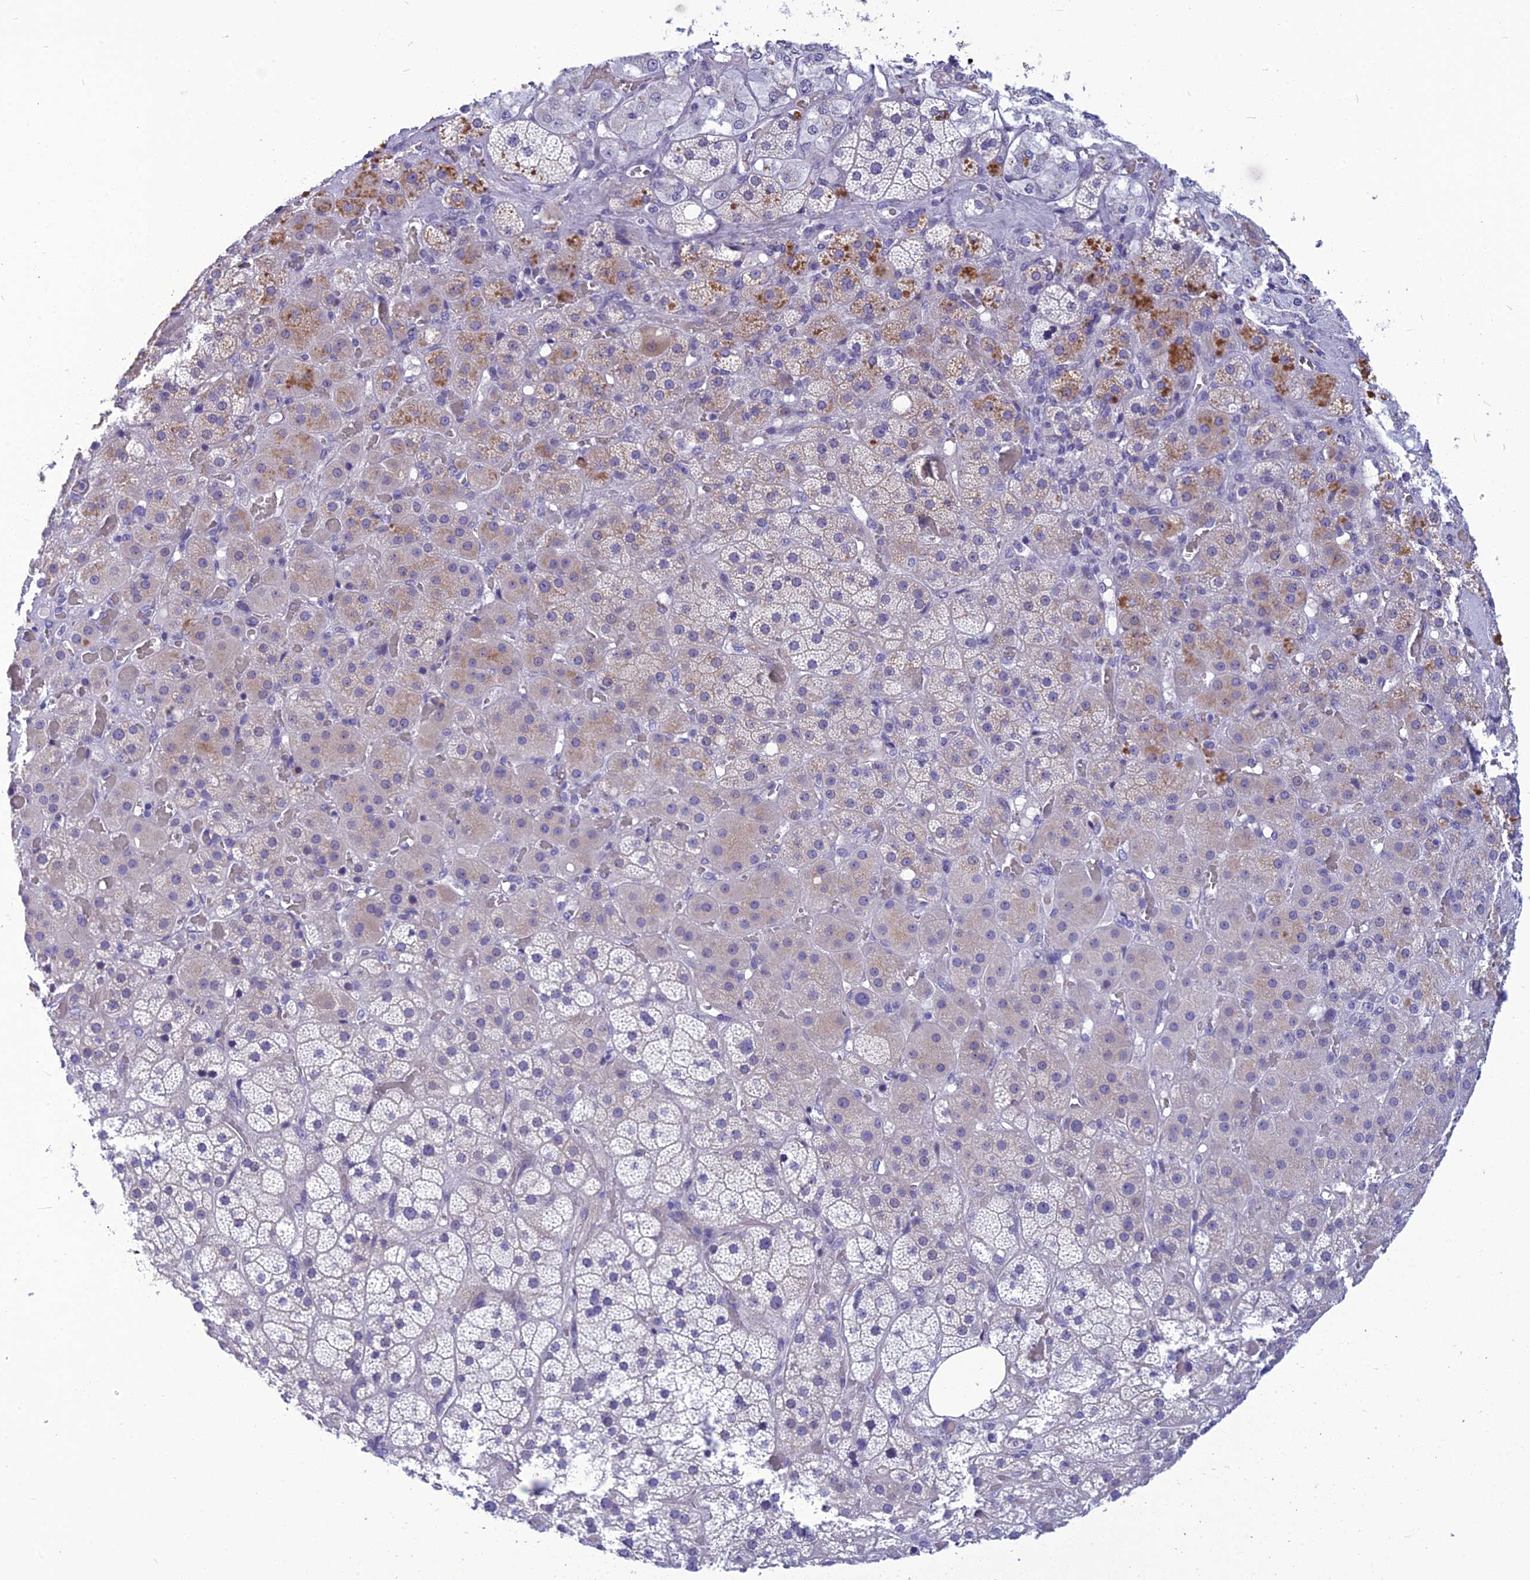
{"staining": {"intensity": "moderate", "quantity": "<25%", "location": "cytoplasmic/membranous"}, "tissue": "adrenal gland", "cell_type": "Glandular cells", "image_type": "normal", "snomed": [{"axis": "morphology", "description": "Normal tissue, NOS"}, {"axis": "topography", "description": "Adrenal gland"}], "caption": "A histopathology image showing moderate cytoplasmic/membranous positivity in about <25% of glandular cells in benign adrenal gland, as visualized by brown immunohistochemical staining.", "gene": "BBS2", "patient": {"sex": "male", "age": 57}}